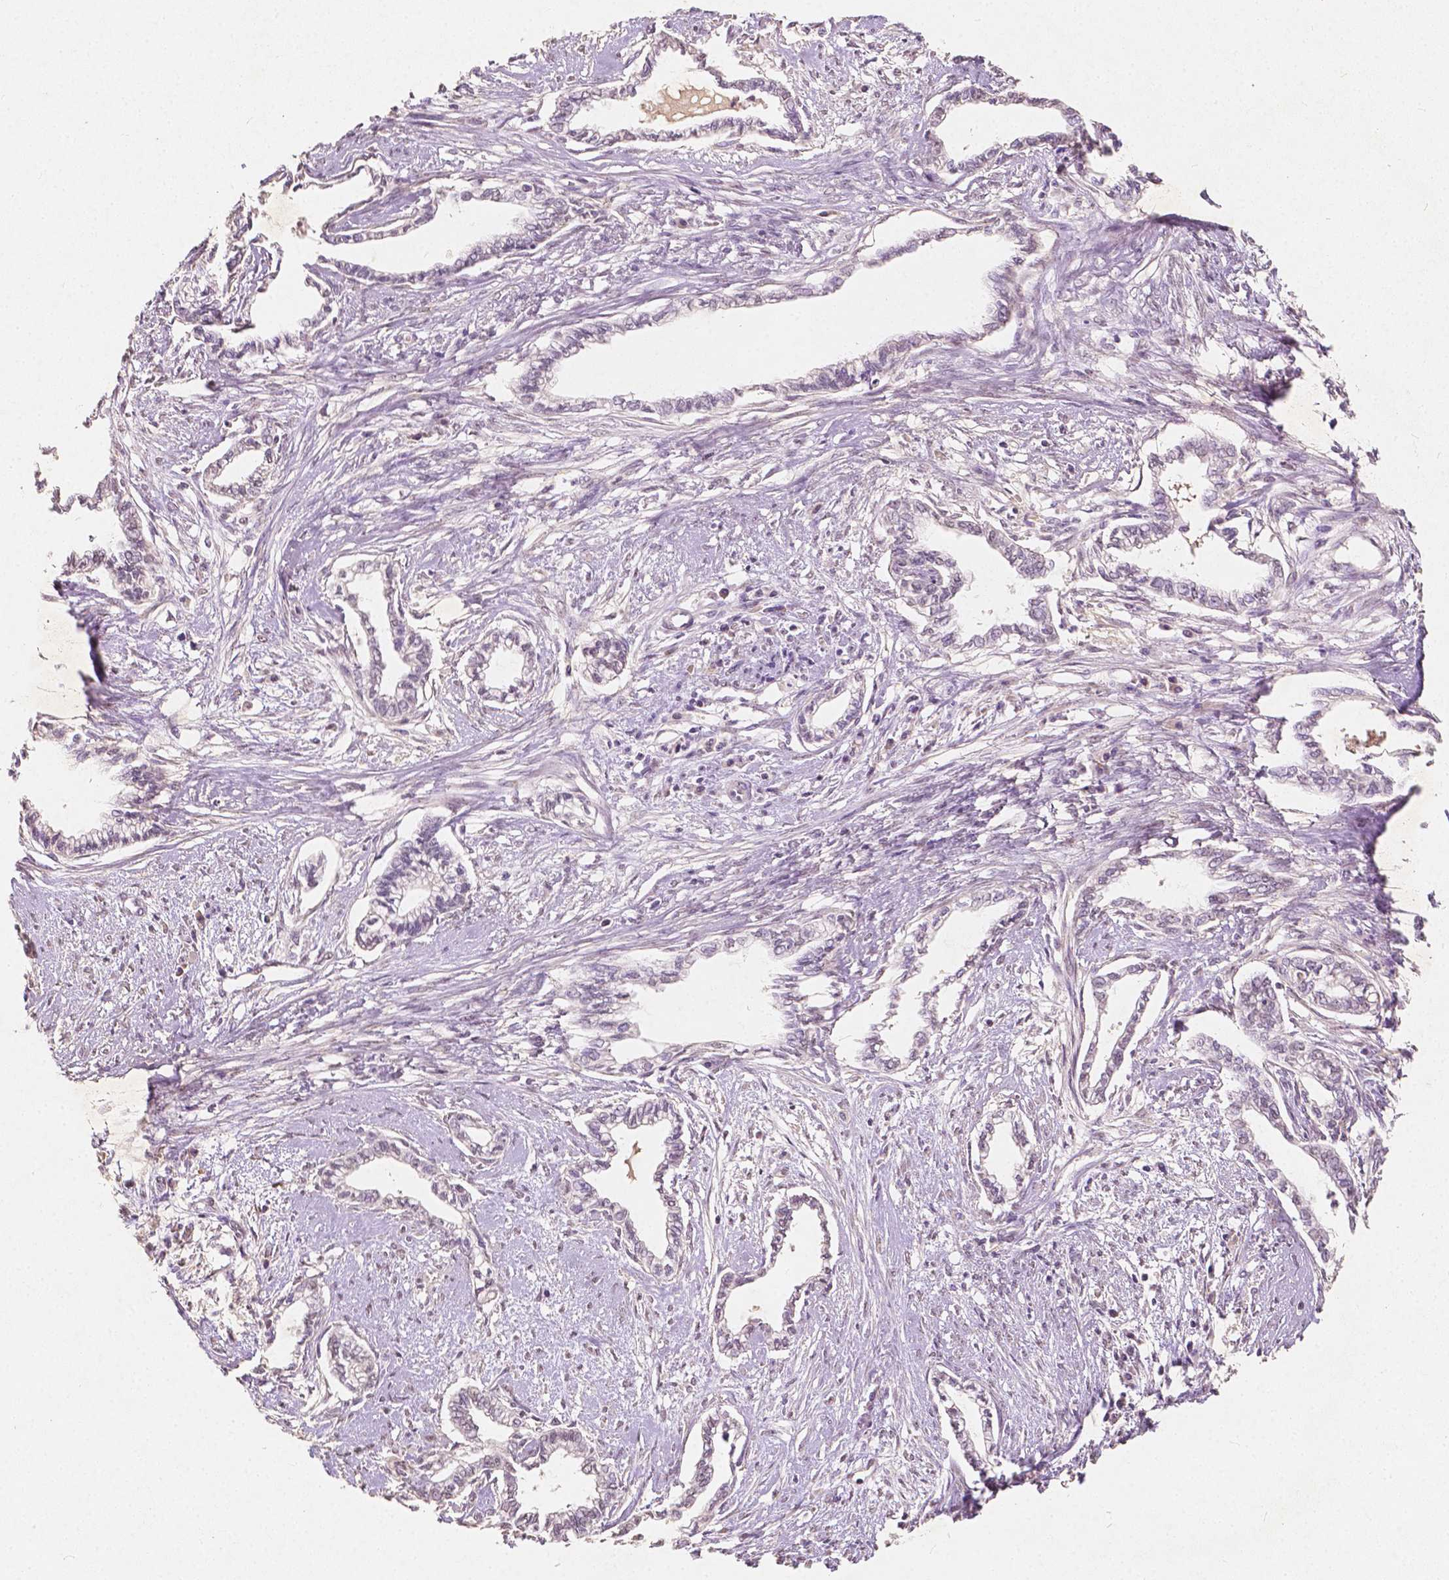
{"staining": {"intensity": "negative", "quantity": "none", "location": "none"}, "tissue": "cervical cancer", "cell_type": "Tumor cells", "image_type": "cancer", "snomed": [{"axis": "morphology", "description": "Adenocarcinoma, NOS"}, {"axis": "topography", "description": "Cervix"}], "caption": "Human adenocarcinoma (cervical) stained for a protein using immunohistochemistry reveals no expression in tumor cells.", "gene": "SOX15", "patient": {"sex": "female", "age": 62}}